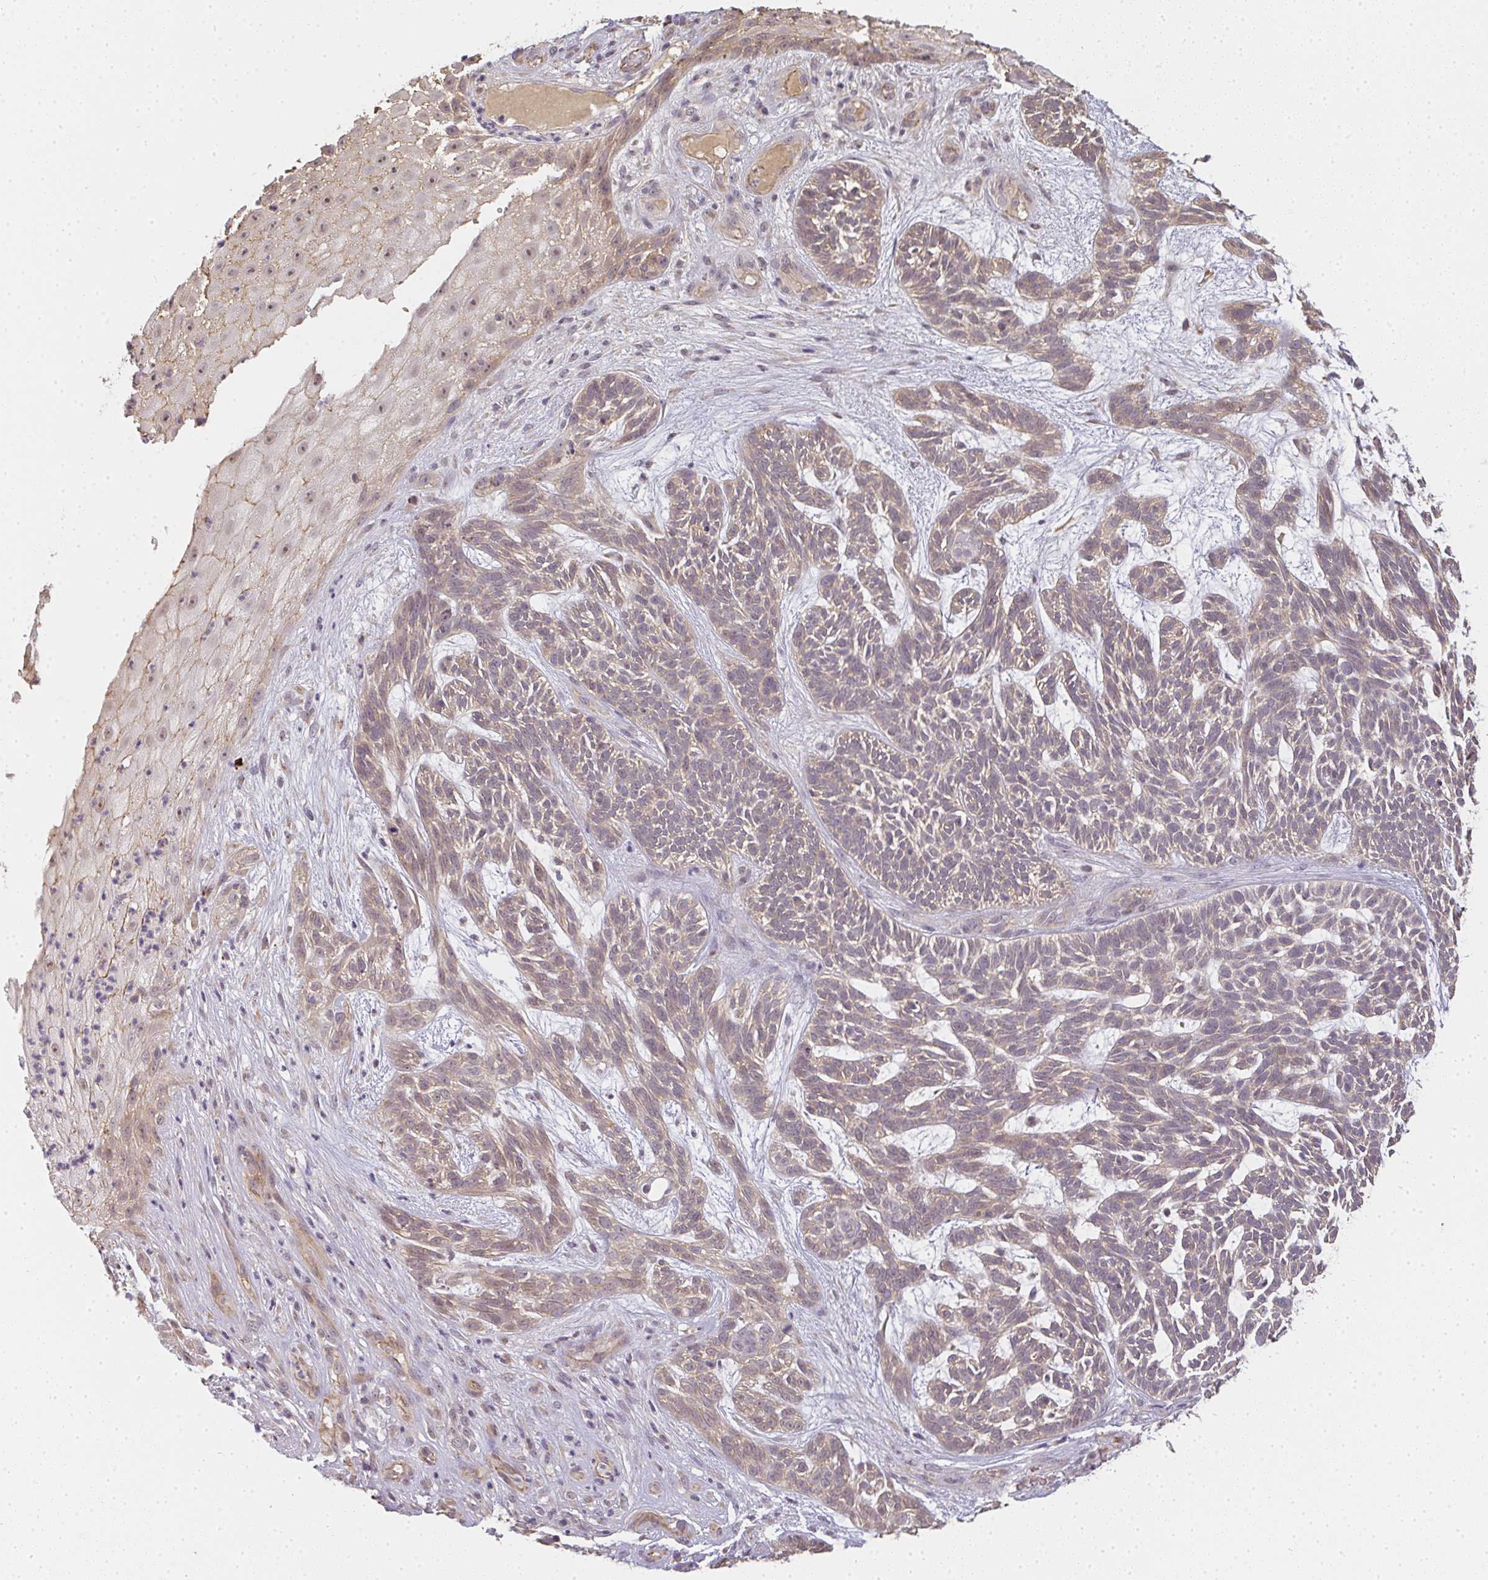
{"staining": {"intensity": "weak", "quantity": "<25%", "location": "cytoplasmic/membranous"}, "tissue": "skin cancer", "cell_type": "Tumor cells", "image_type": "cancer", "snomed": [{"axis": "morphology", "description": "Basal cell carcinoma"}, {"axis": "topography", "description": "Skin"}, {"axis": "topography", "description": "Skin, foot"}], "caption": "The image displays no staining of tumor cells in skin cancer.", "gene": "SLC35B3", "patient": {"sex": "female", "age": 77}}